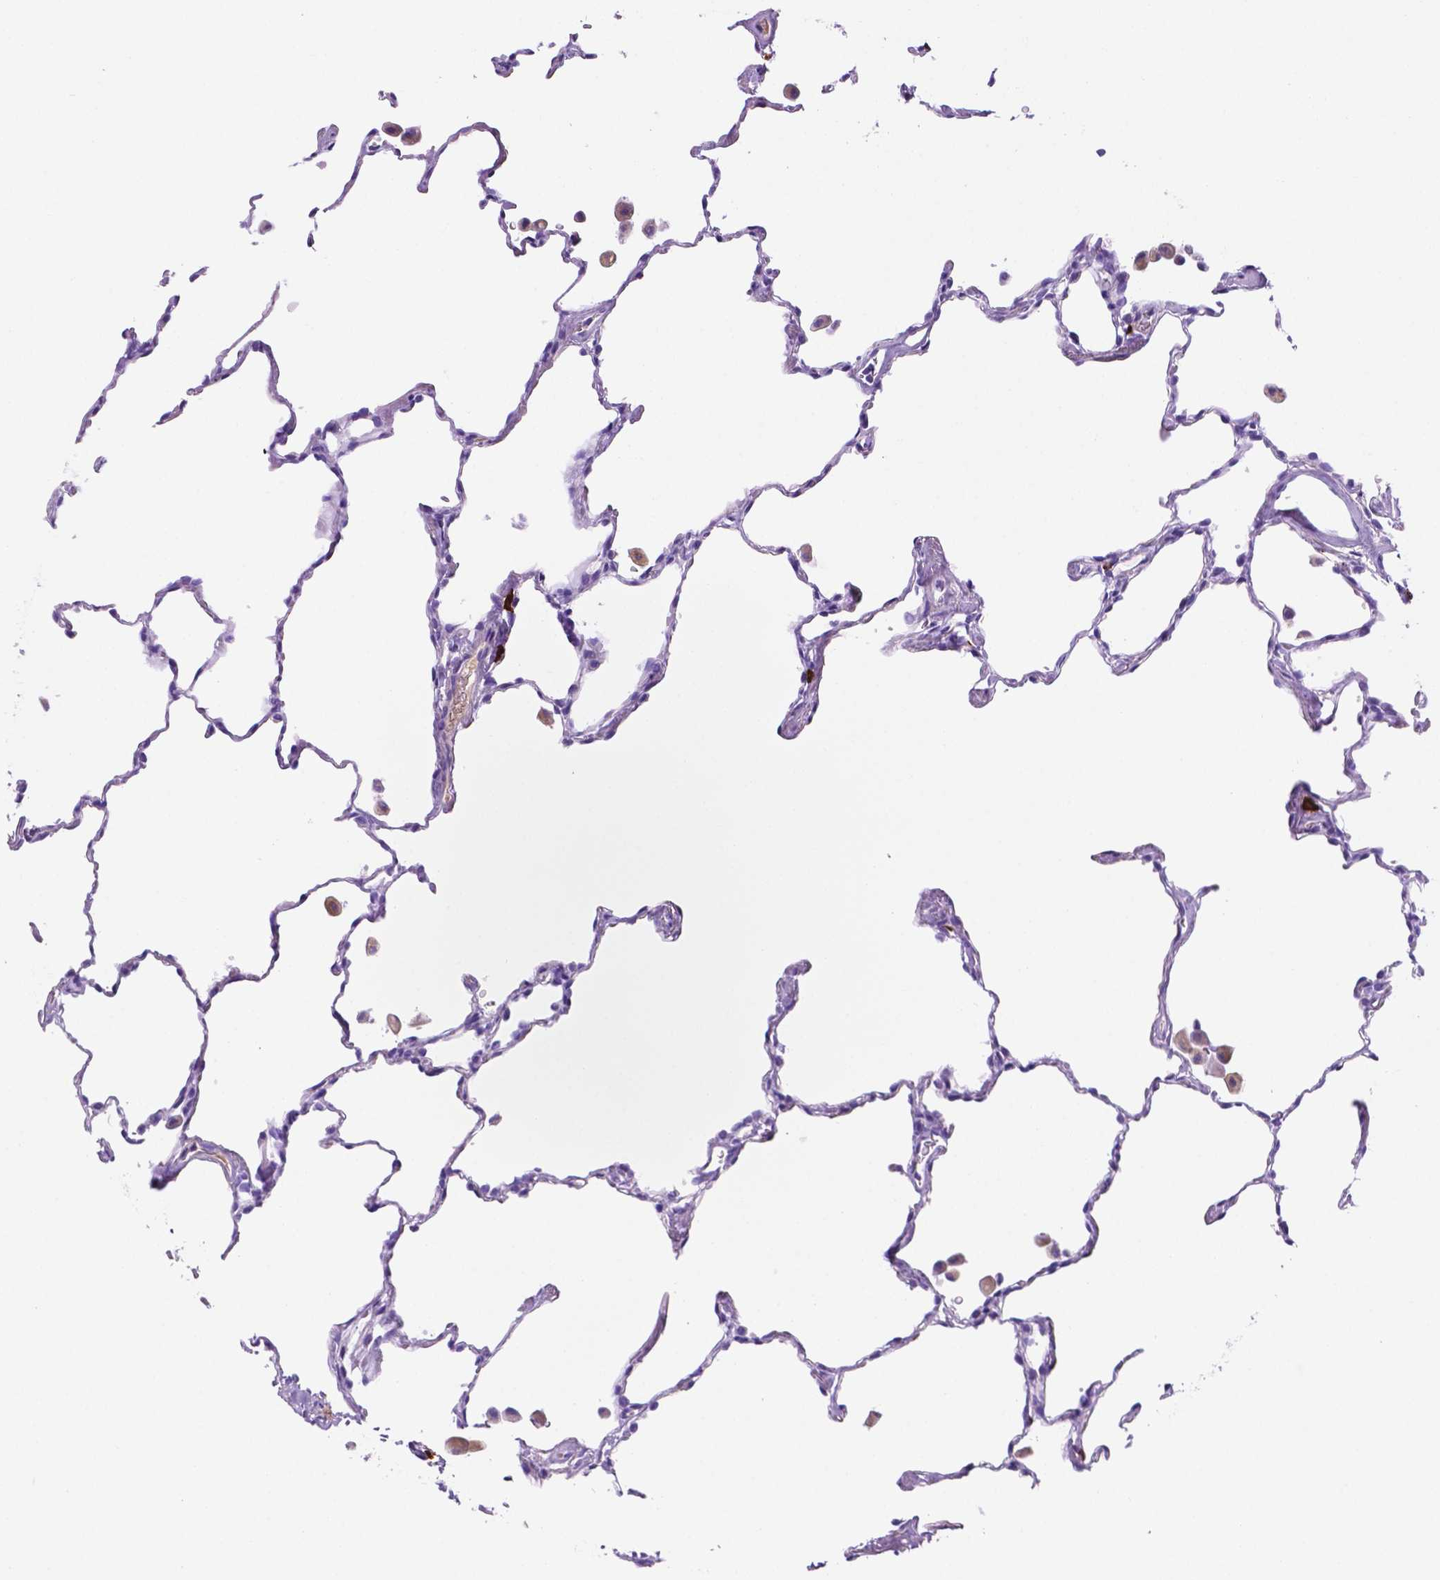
{"staining": {"intensity": "negative", "quantity": "none", "location": "none"}, "tissue": "lung", "cell_type": "Alveolar cells", "image_type": "normal", "snomed": [{"axis": "morphology", "description": "Normal tissue, NOS"}, {"axis": "topography", "description": "Lung"}], "caption": "IHC photomicrograph of normal lung stained for a protein (brown), which shows no expression in alveolar cells. (Stains: DAB (3,3'-diaminobenzidine) immunohistochemistry with hematoxylin counter stain, Microscopy: brightfield microscopy at high magnification).", "gene": "FOXB2", "patient": {"sex": "female", "age": 47}}